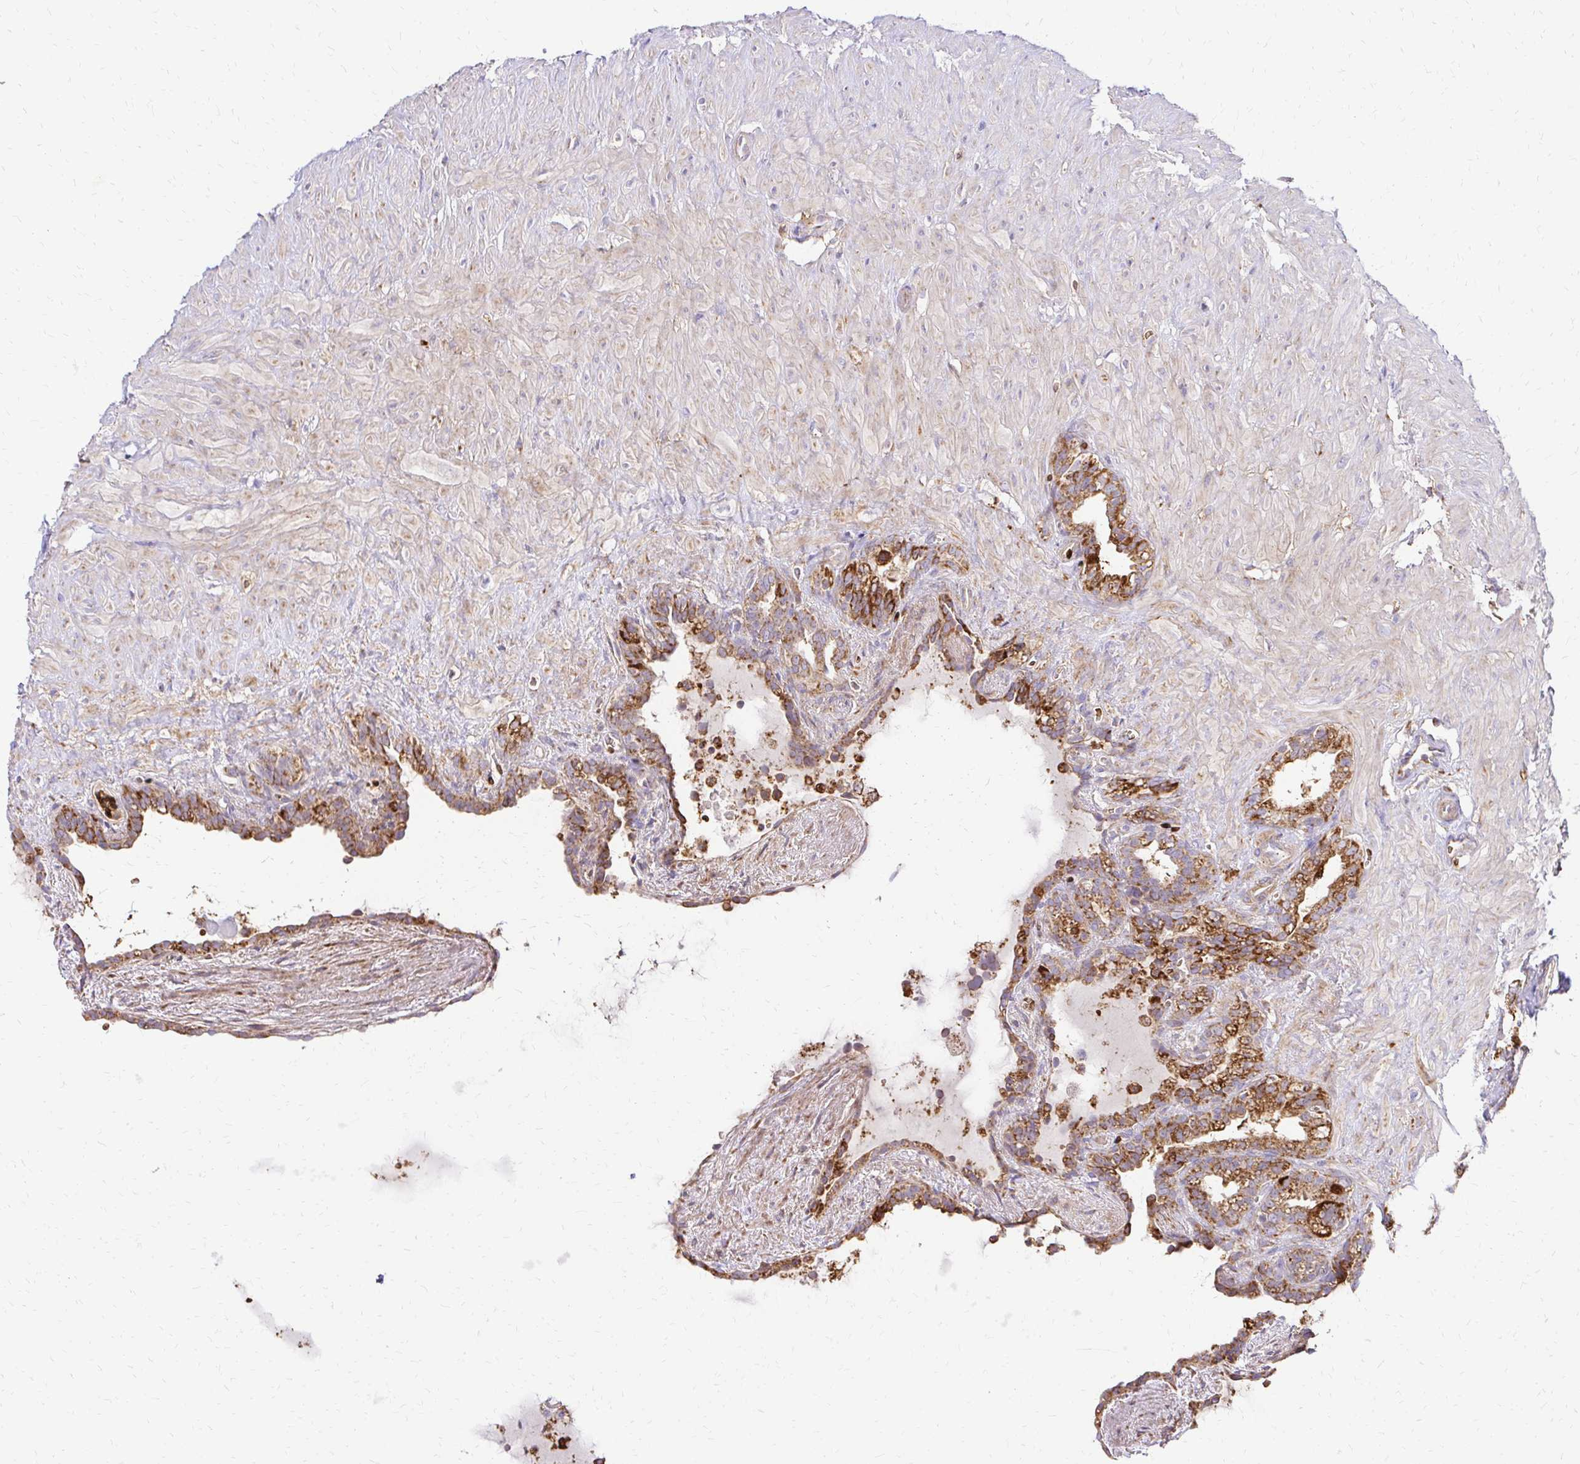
{"staining": {"intensity": "moderate", "quantity": ">75%", "location": "cytoplasmic/membranous"}, "tissue": "seminal vesicle", "cell_type": "Glandular cells", "image_type": "normal", "snomed": [{"axis": "morphology", "description": "Normal tissue, NOS"}, {"axis": "topography", "description": "Seminal veicle"}], "caption": "Protein staining displays moderate cytoplasmic/membranous expression in about >75% of glandular cells in normal seminal vesicle.", "gene": "MRPL13", "patient": {"sex": "male", "age": 76}}